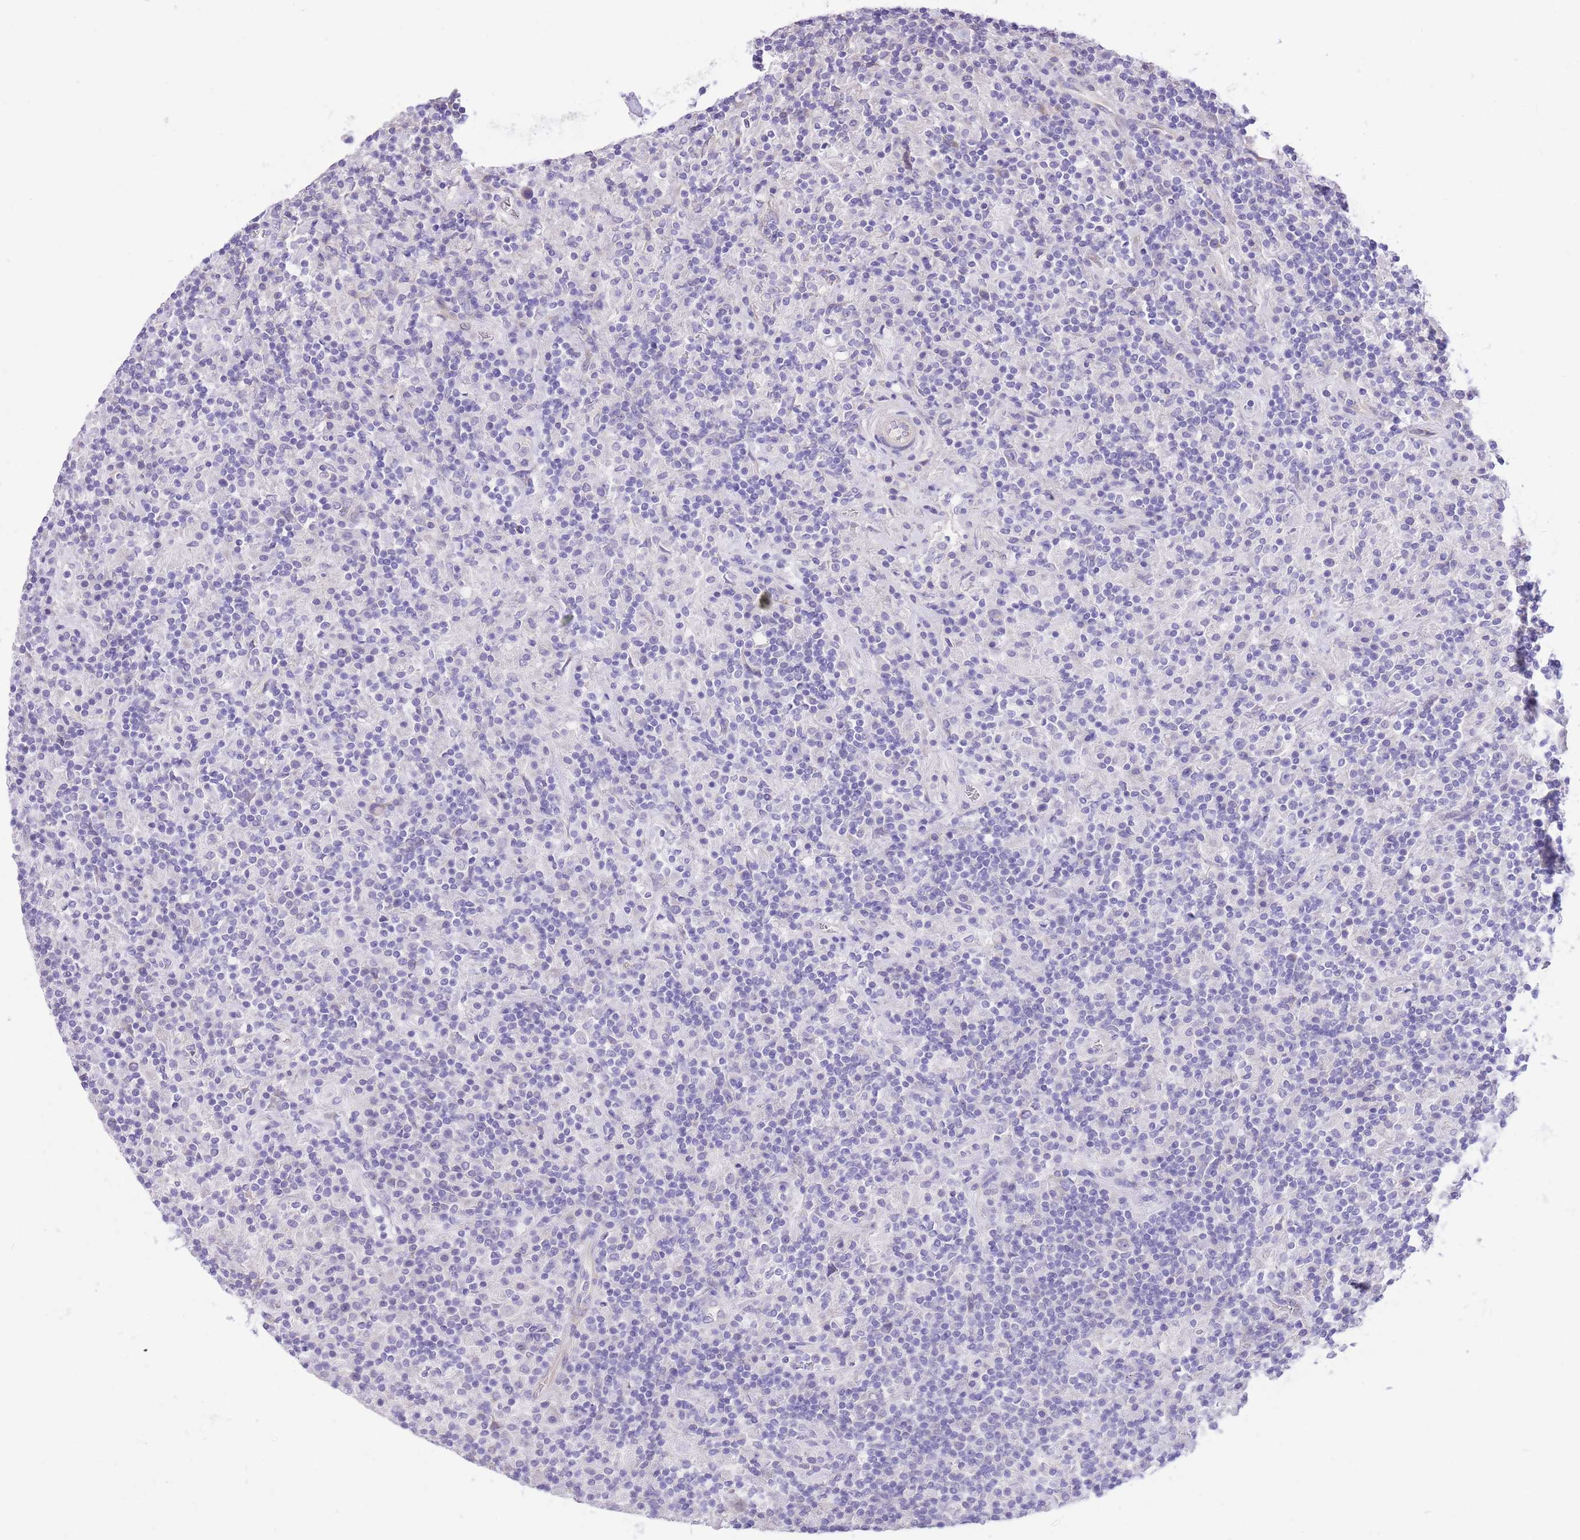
{"staining": {"intensity": "negative", "quantity": "none", "location": "none"}, "tissue": "lymphoma", "cell_type": "Tumor cells", "image_type": "cancer", "snomed": [{"axis": "morphology", "description": "Hodgkin's disease, NOS"}, {"axis": "topography", "description": "Lymph node"}], "caption": "High power microscopy photomicrograph of an immunohistochemistry micrograph of Hodgkin's disease, revealing no significant staining in tumor cells.", "gene": "RHOU", "patient": {"sex": "male", "age": 70}}